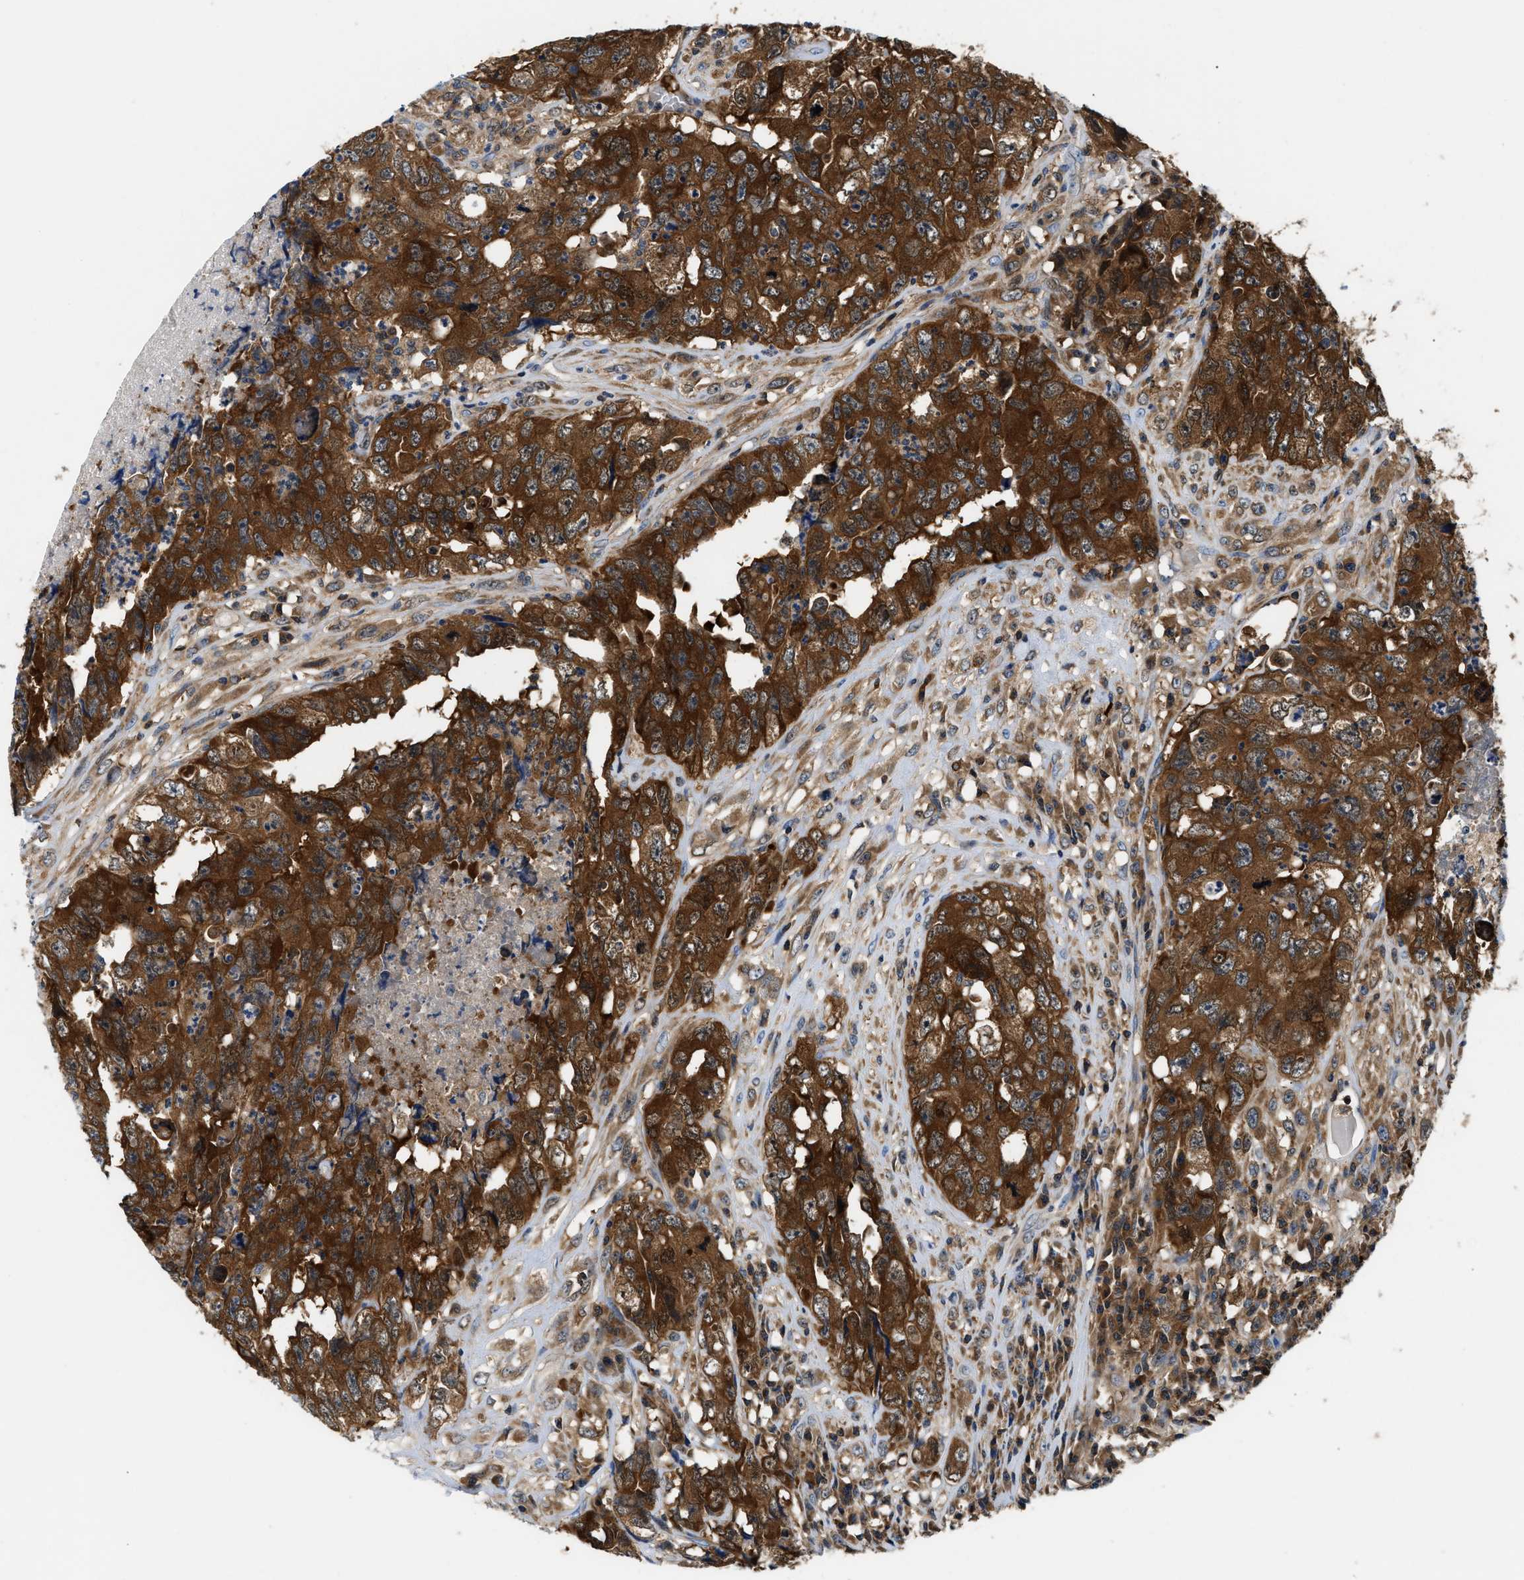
{"staining": {"intensity": "strong", "quantity": ">75%", "location": "cytoplasmic/membranous"}, "tissue": "testis cancer", "cell_type": "Tumor cells", "image_type": "cancer", "snomed": [{"axis": "morphology", "description": "Carcinoma, Embryonal, NOS"}, {"axis": "topography", "description": "Testis"}], "caption": "Immunohistochemistry image of neoplastic tissue: human testis cancer (embryonal carcinoma) stained using immunohistochemistry shows high levels of strong protein expression localized specifically in the cytoplasmic/membranous of tumor cells, appearing as a cytoplasmic/membranous brown color.", "gene": "CCM2", "patient": {"sex": "male", "age": 32}}